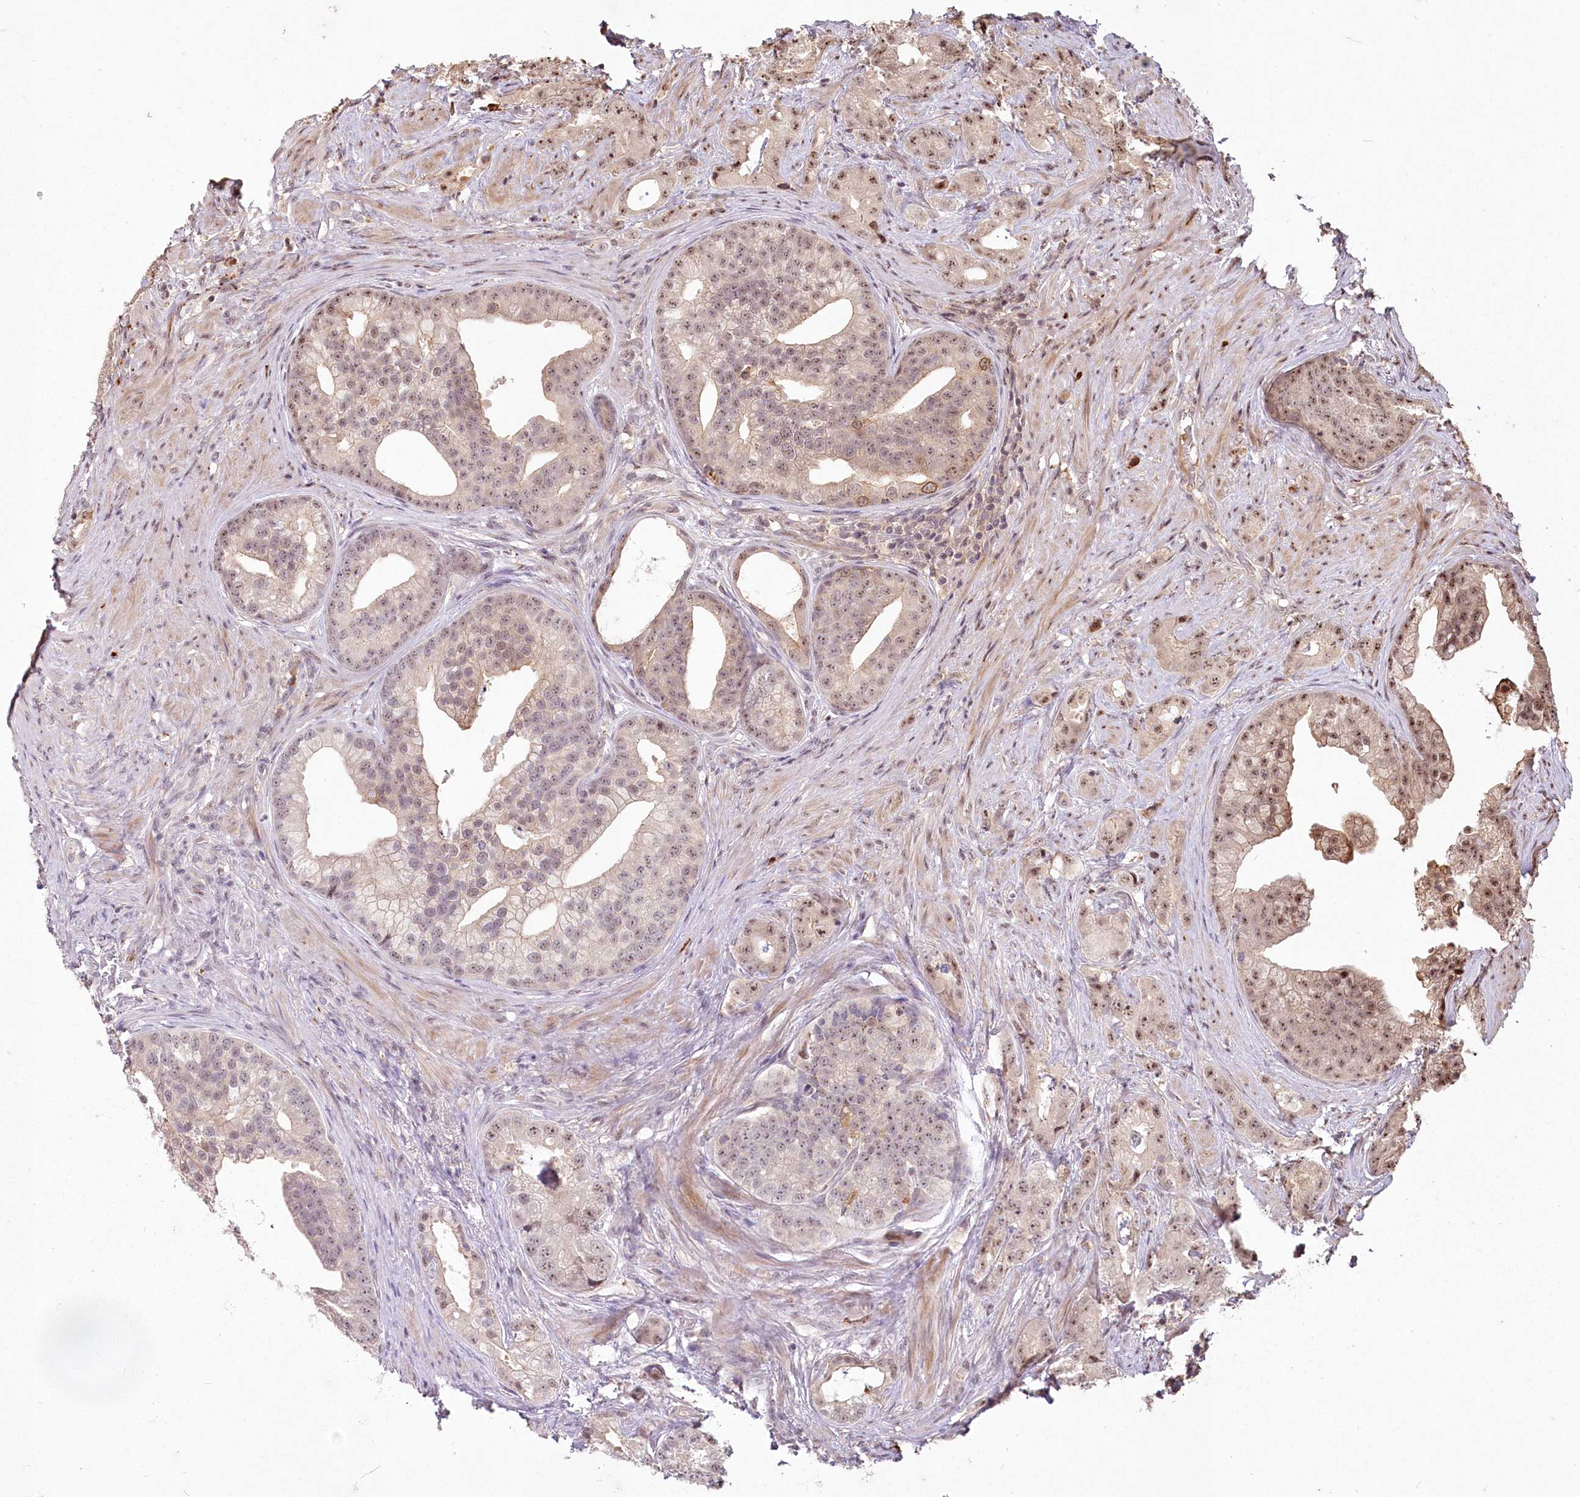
{"staining": {"intensity": "weak", "quantity": ">75%", "location": "nuclear"}, "tissue": "prostate cancer", "cell_type": "Tumor cells", "image_type": "cancer", "snomed": [{"axis": "morphology", "description": "Adenocarcinoma, Low grade"}, {"axis": "topography", "description": "Prostate"}], "caption": "Protein expression analysis of human adenocarcinoma (low-grade) (prostate) reveals weak nuclear positivity in approximately >75% of tumor cells. Immunohistochemistry (ihc) stains the protein in brown and the nuclei are stained blue.", "gene": "PYROXD1", "patient": {"sex": "male", "age": 71}}